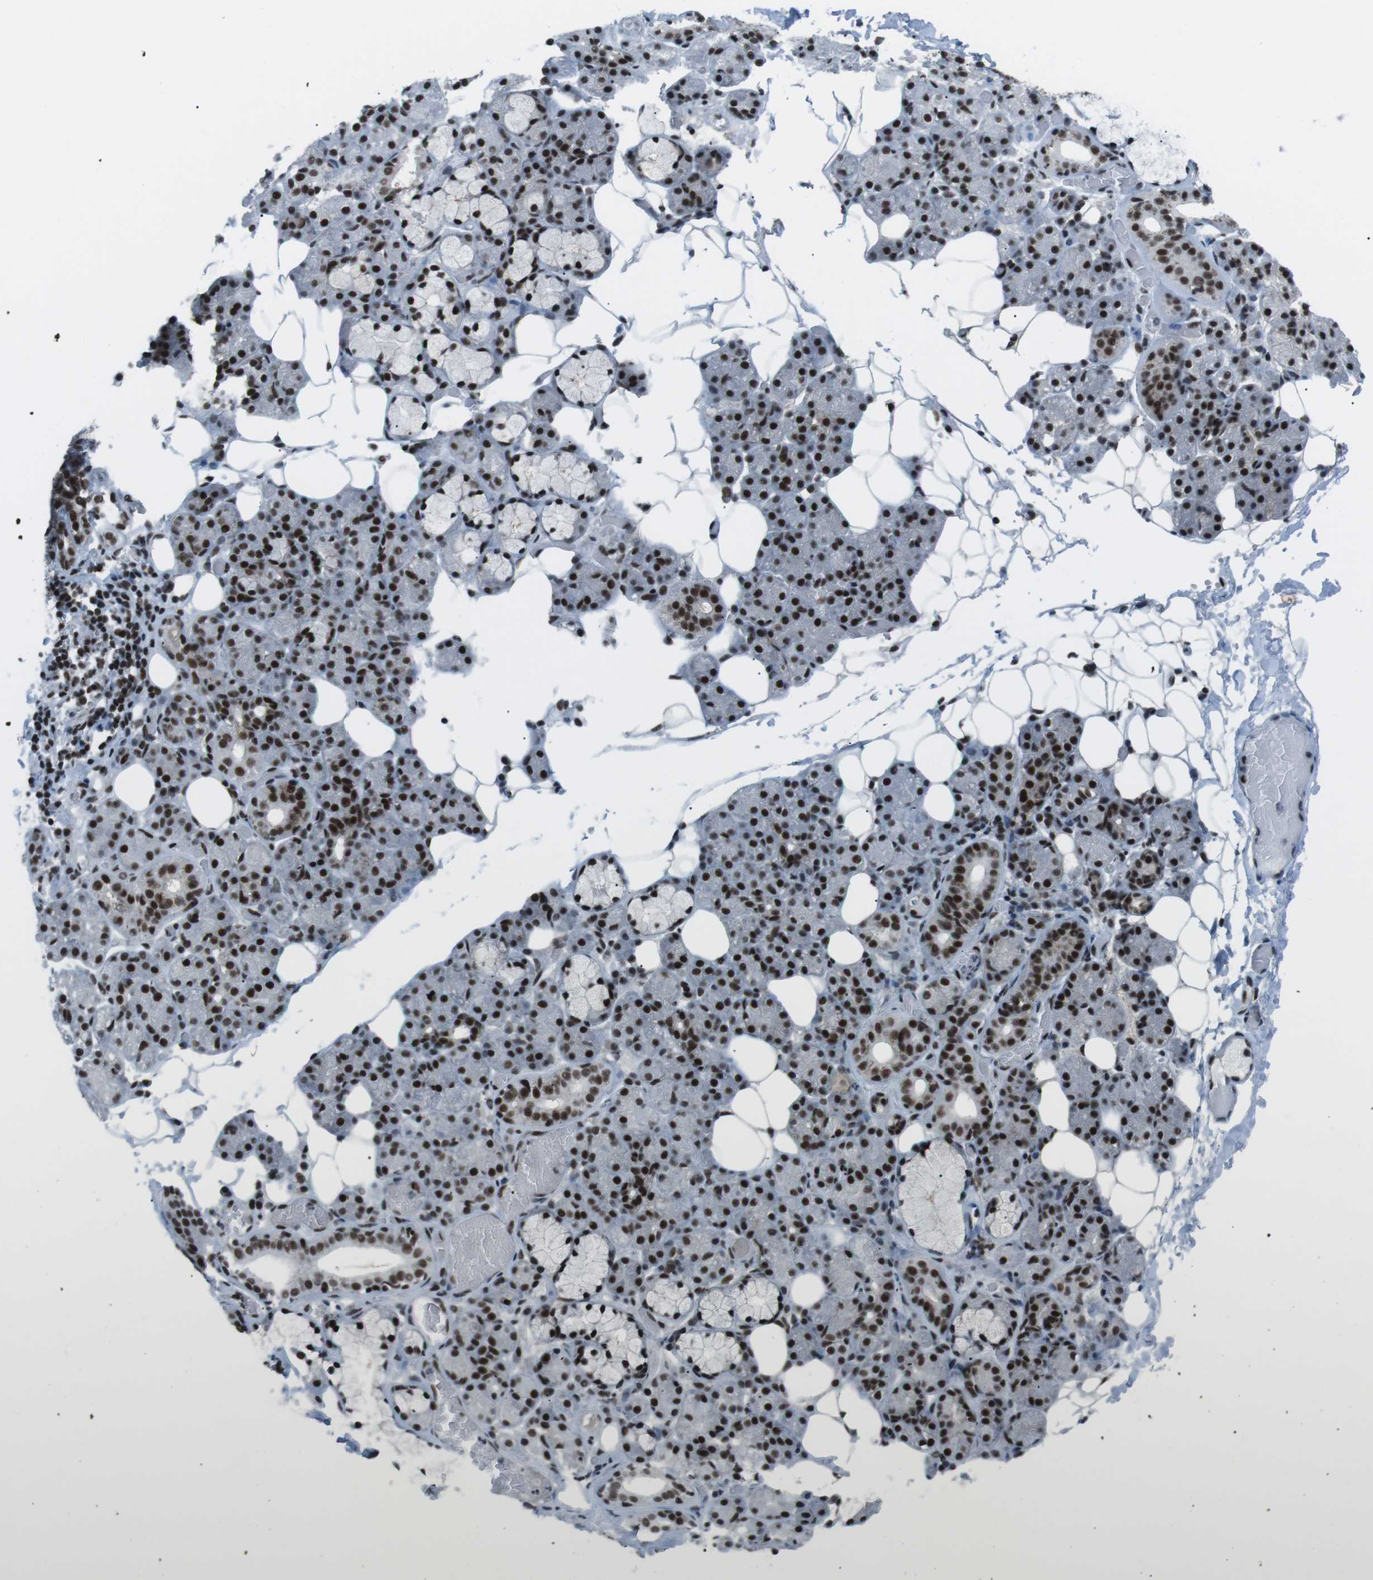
{"staining": {"intensity": "strong", "quantity": ">75%", "location": "nuclear"}, "tissue": "salivary gland", "cell_type": "Glandular cells", "image_type": "normal", "snomed": [{"axis": "morphology", "description": "Normal tissue, NOS"}, {"axis": "topography", "description": "Salivary gland"}], "caption": "Strong nuclear positivity is identified in about >75% of glandular cells in benign salivary gland.", "gene": "TAF1", "patient": {"sex": "male", "age": 63}}